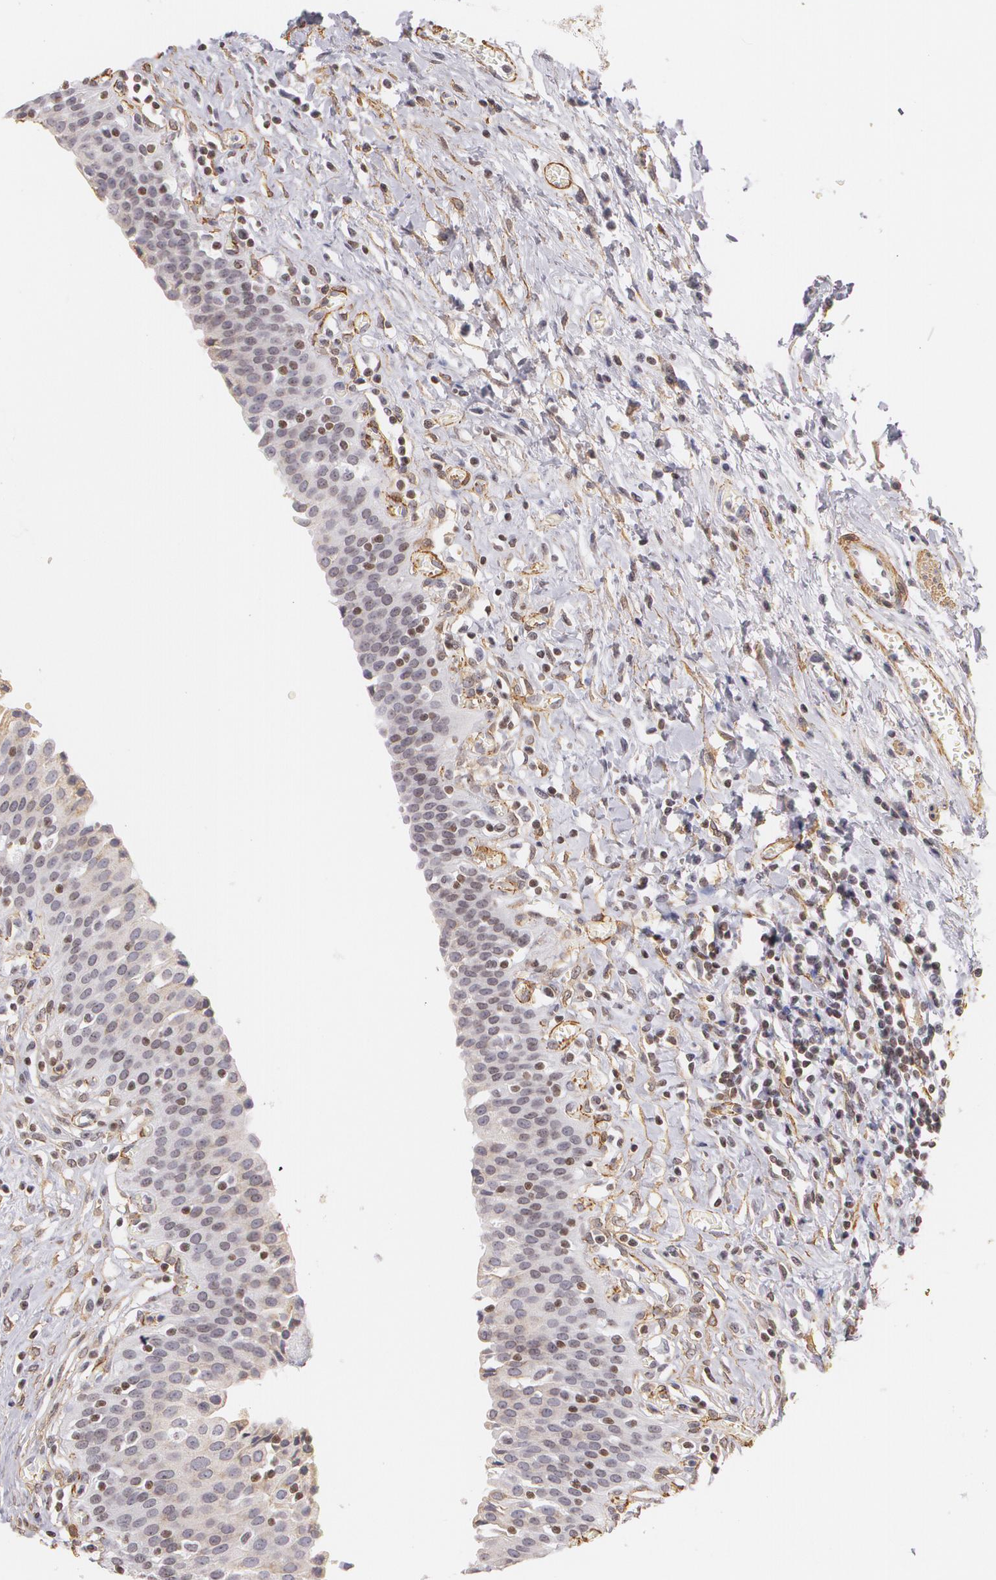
{"staining": {"intensity": "weak", "quantity": "25%-75%", "location": "cytoplasmic/membranous"}, "tissue": "urinary bladder", "cell_type": "Urothelial cells", "image_type": "normal", "snomed": [{"axis": "morphology", "description": "Normal tissue, NOS"}, {"axis": "topography", "description": "Urinary bladder"}], "caption": "This is a histology image of immunohistochemistry (IHC) staining of unremarkable urinary bladder, which shows weak positivity in the cytoplasmic/membranous of urothelial cells.", "gene": "VAMP1", "patient": {"sex": "male", "age": 51}}